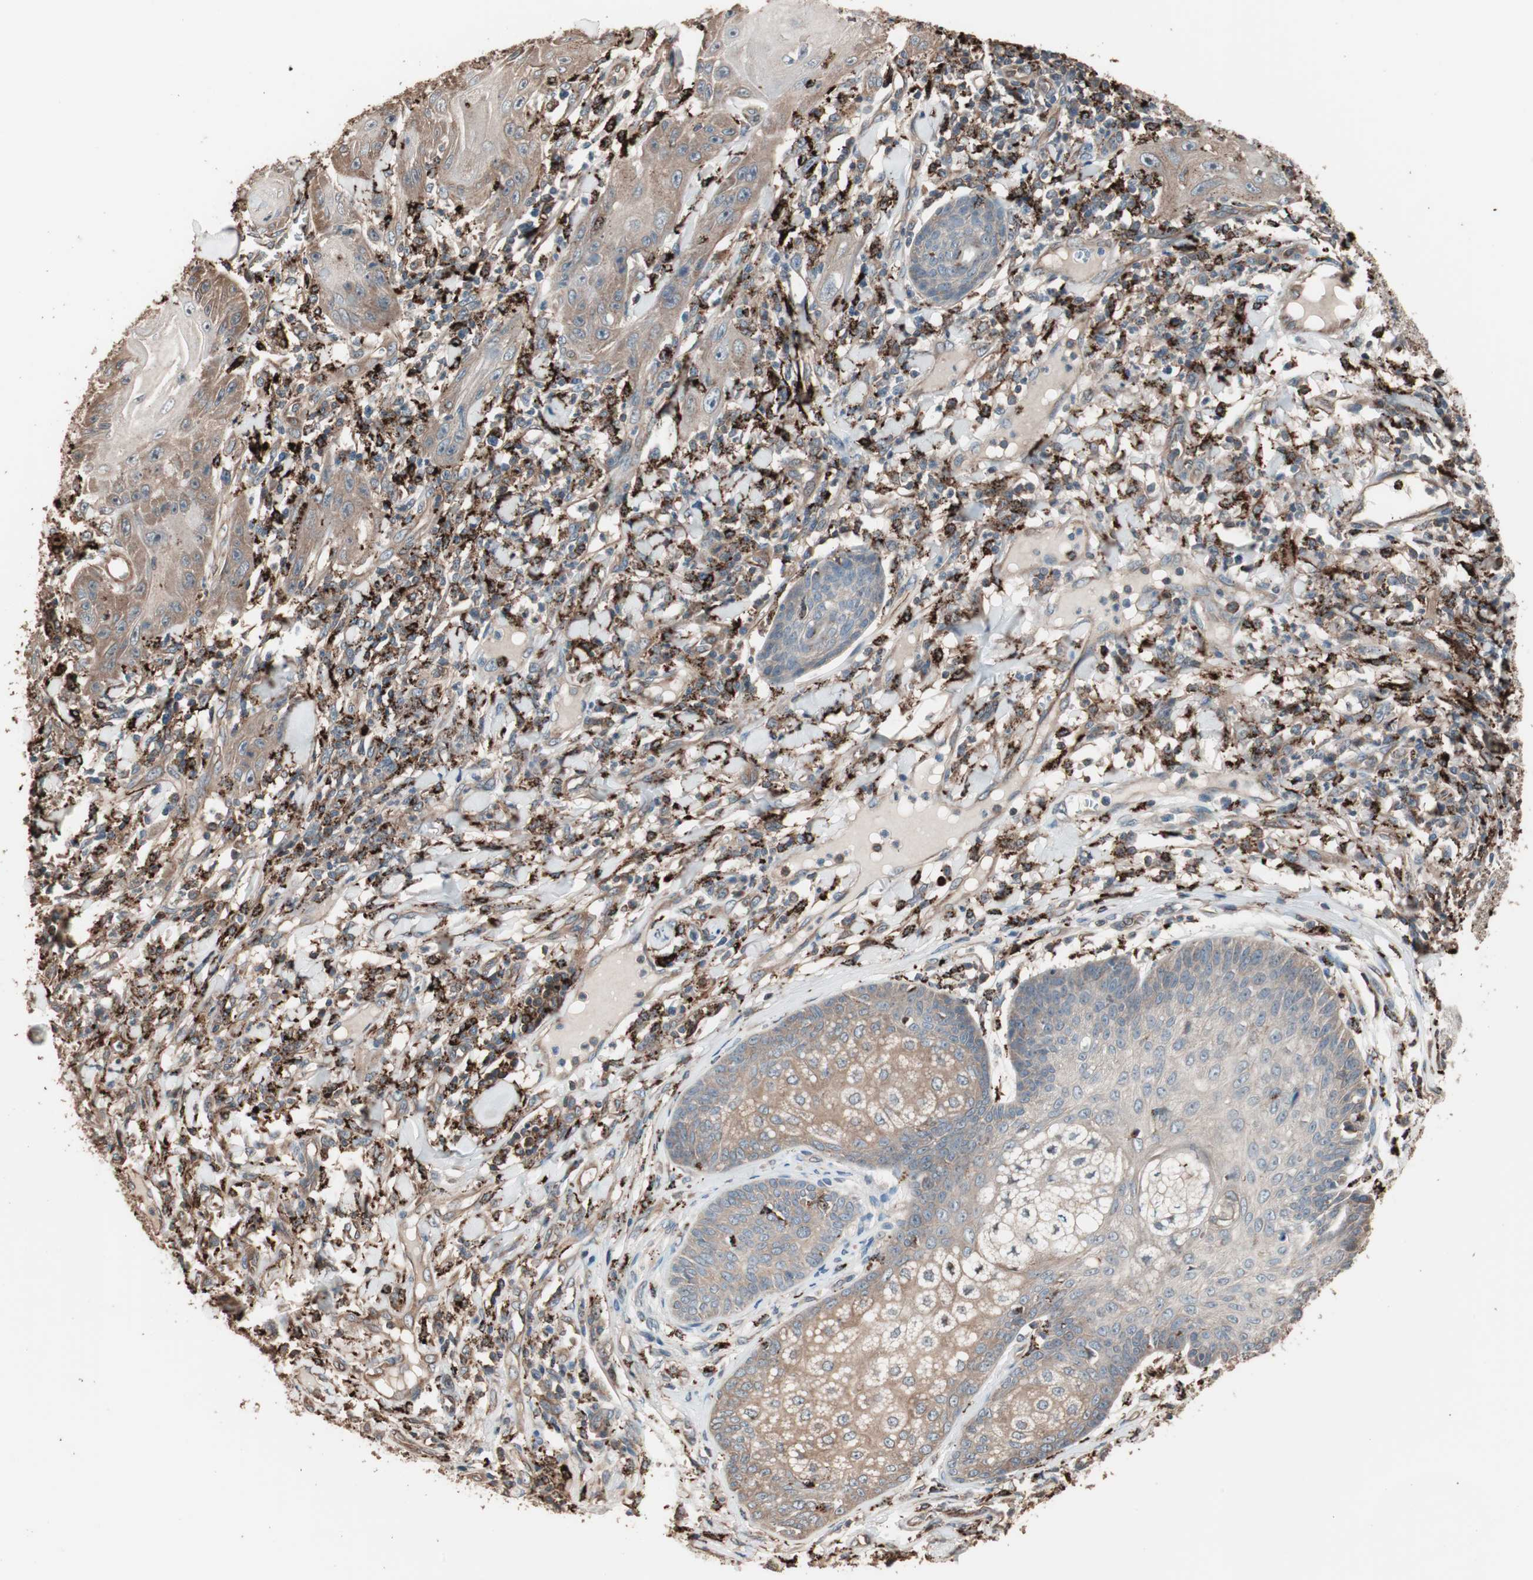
{"staining": {"intensity": "moderate", "quantity": ">75%", "location": "cytoplasmic/membranous"}, "tissue": "skin cancer", "cell_type": "Tumor cells", "image_type": "cancer", "snomed": [{"axis": "morphology", "description": "Squamous cell carcinoma, NOS"}, {"axis": "topography", "description": "Skin"}], "caption": "Immunohistochemical staining of human skin cancer shows medium levels of moderate cytoplasmic/membranous protein staining in approximately >75% of tumor cells.", "gene": "CCT3", "patient": {"sex": "female", "age": 78}}